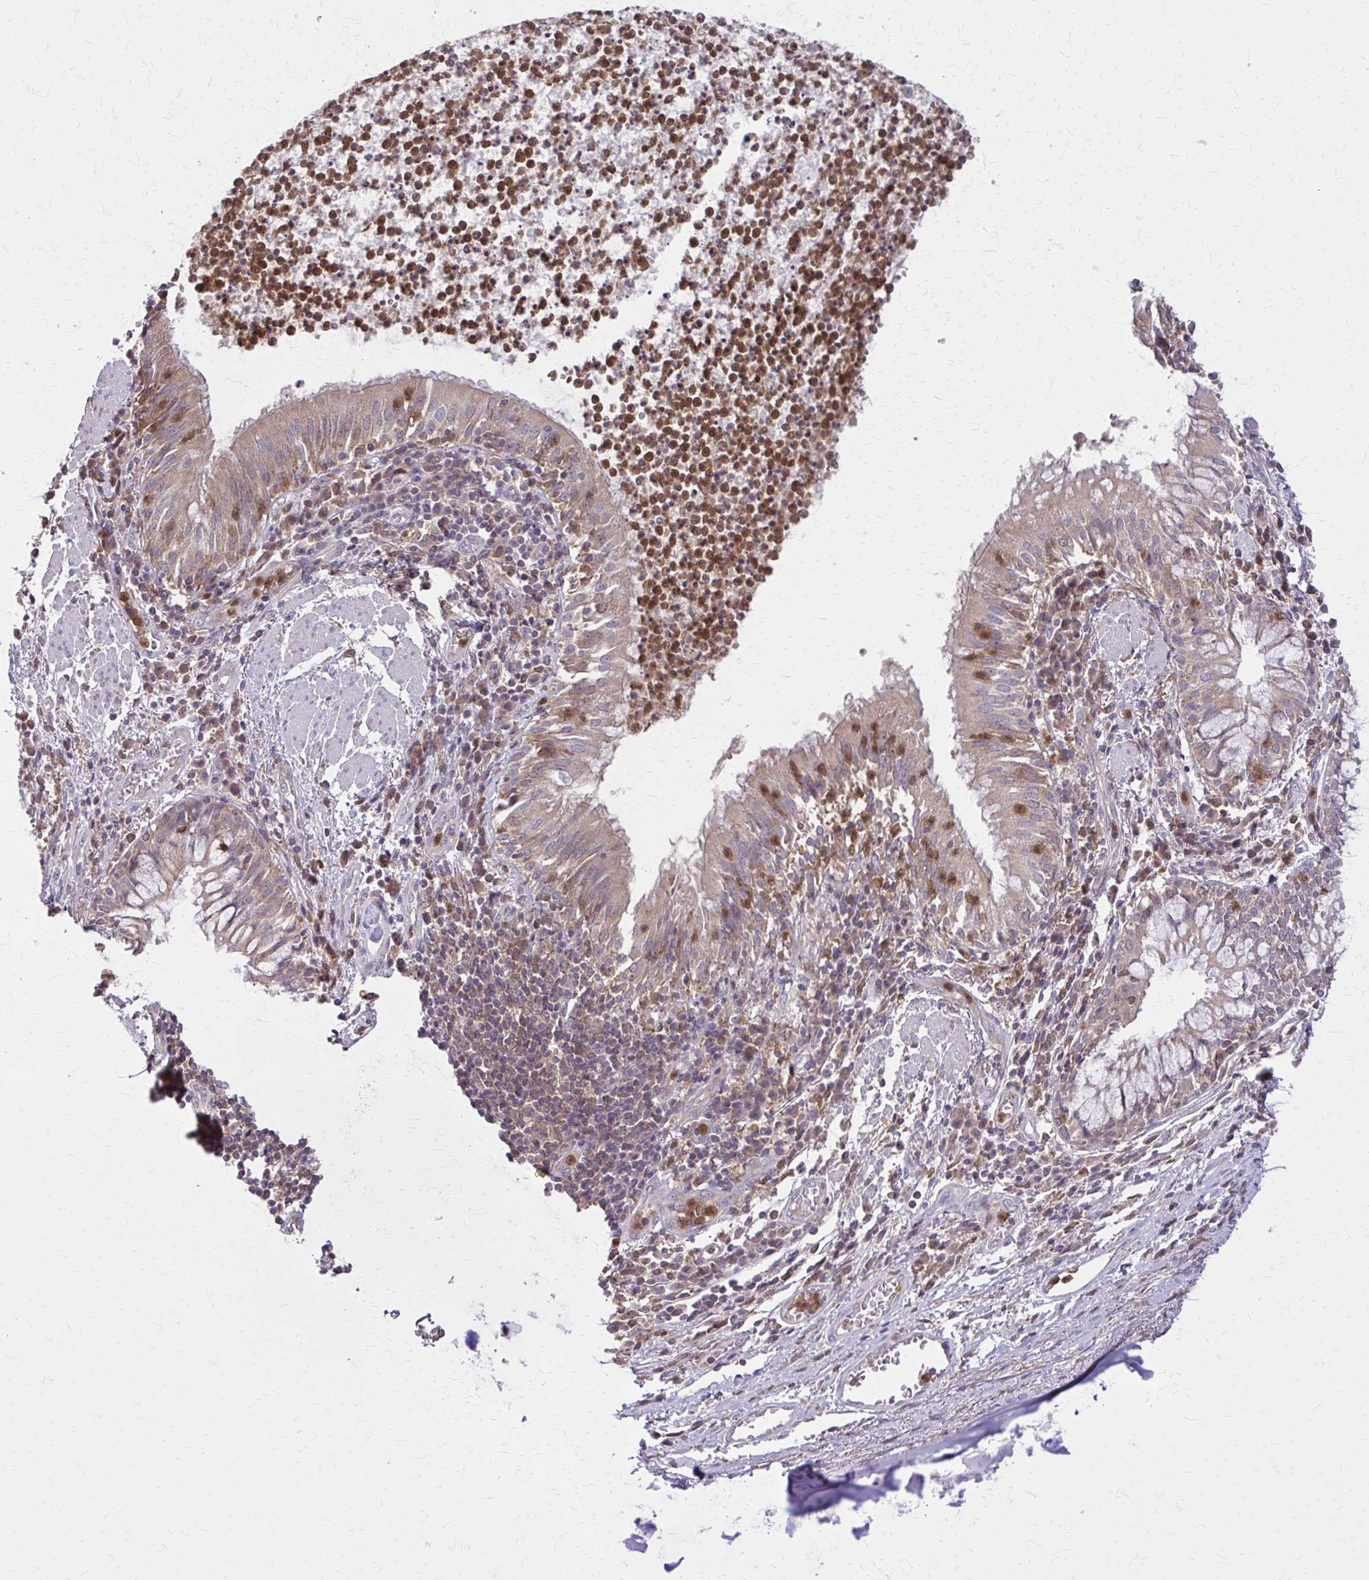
{"staining": {"intensity": "moderate", "quantity": ">75%", "location": "cytoplasmic/membranous"}, "tissue": "bronchus", "cell_type": "Respiratory epithelial cells", "image_type": "normal", "snomed": [{"axis": "morphology", "description": "Normal tissue, NOS"}, {"axis": "topography", "description": "Lymph node"}, {"axis": "topography", "description": "Bronchus"}], "caption": "Immunohistochemistry (IHC) photomicrograph of normal bronchus: bronchus stained using immunohistochemistry (IHC) reveals medium levels of moderate protein expression localized specifically in the cytoplasmic/membranous of respiratory epithelial cells, appearing as a cytoplasmic/membranous brown color.", "gene": "NRBF2", "patient": {"sex": "male", "age": 56}}